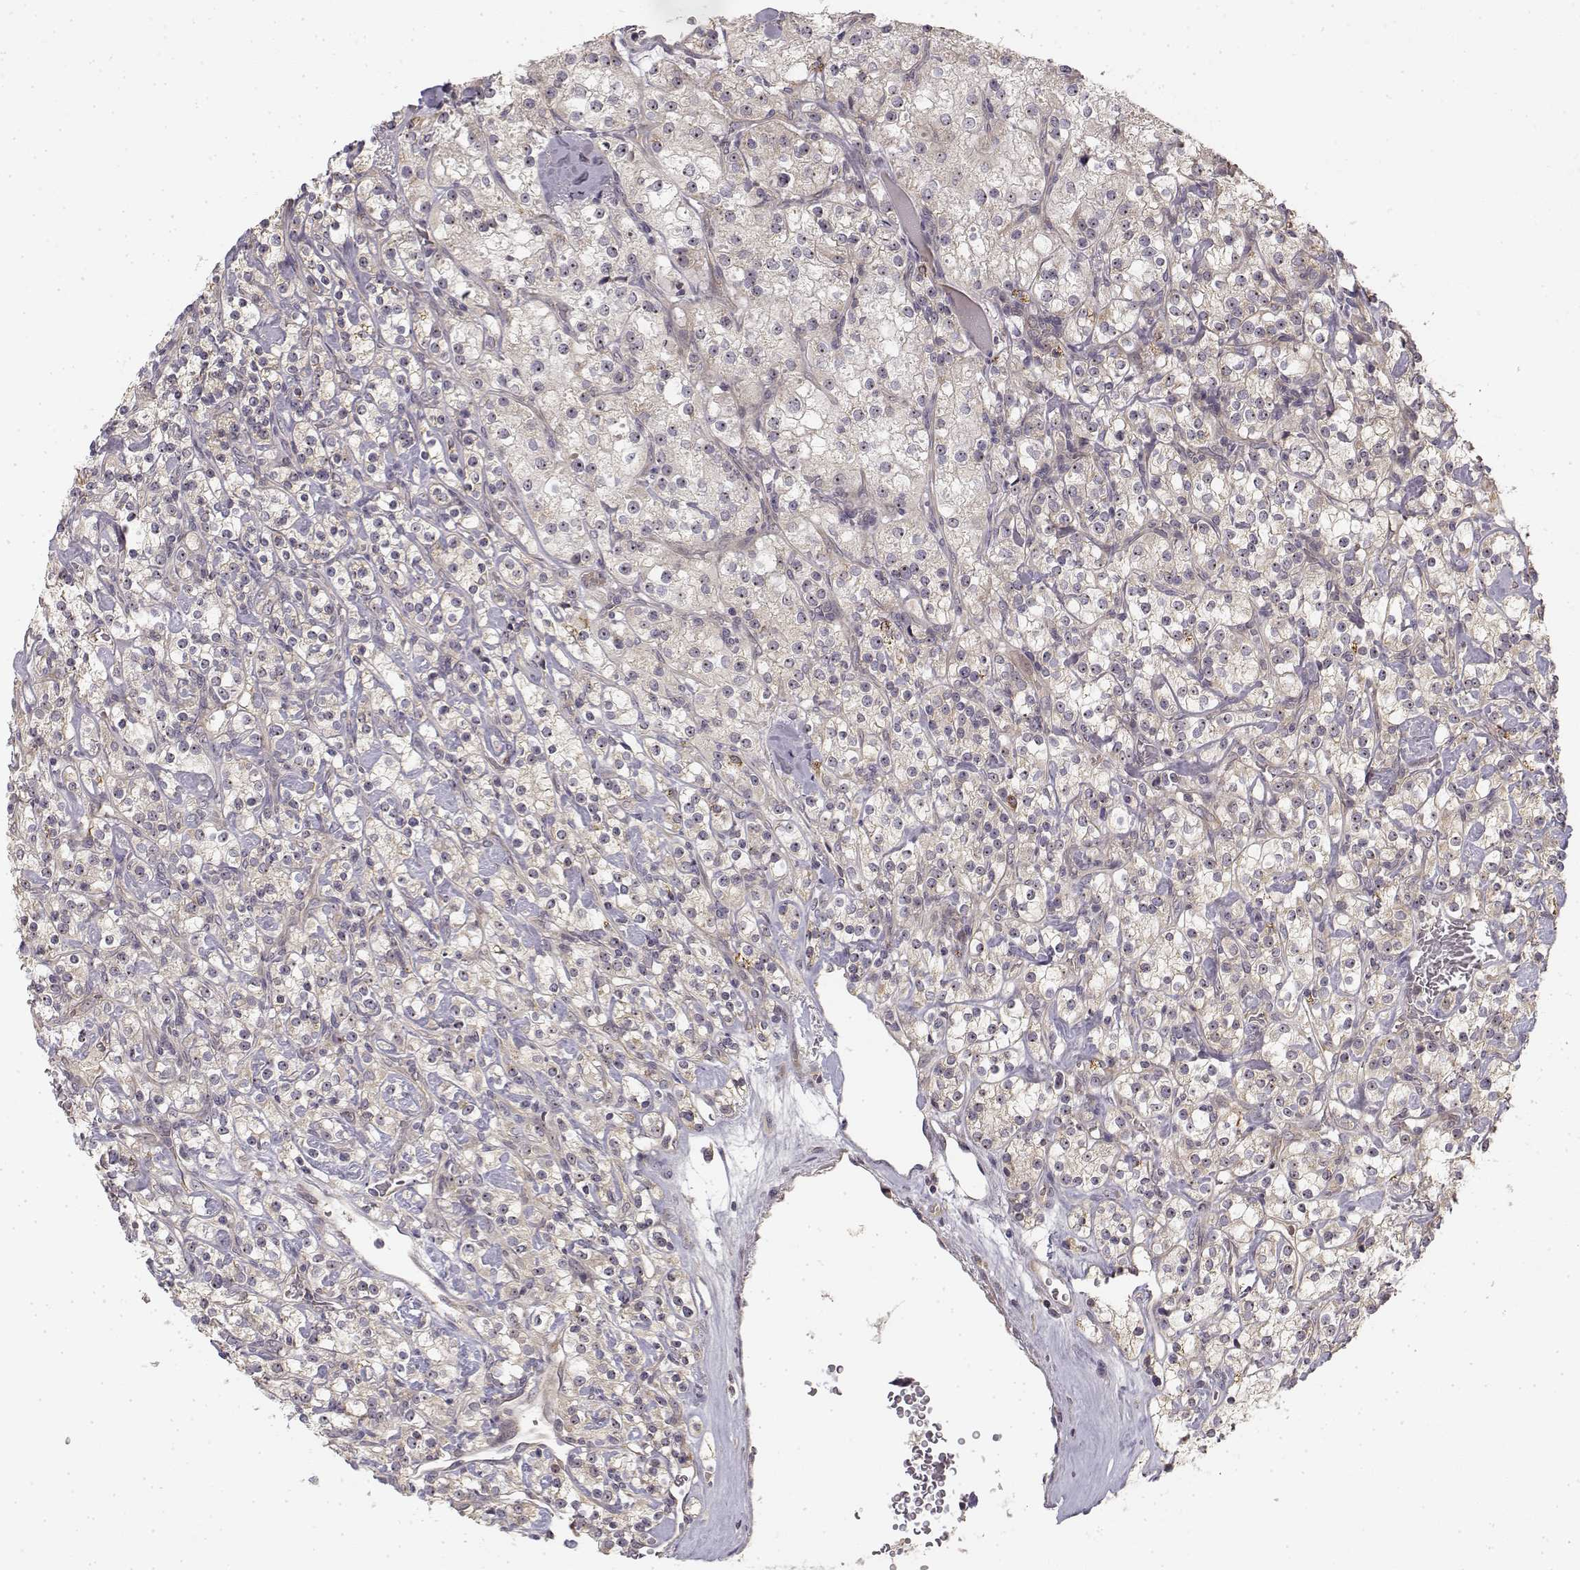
{"staining": {"intensity": "weak", "quantity": "25%-75%", "location": "cytoplasmic/membranous"}, "tissue": "renal cancer", "cell_type": "Tumor cells", "image_type": "cancer", "snomed": [{"axis": "morphology", "description": "Adenocarcinoma, NOS"}, {"axis": "topography", "description": "Kidney"}], "caption": "Immunohistochemistry (IHC) (DAB (3,3'-diaminobenzidine)) staining of adenocarcinoma (renal) displays weak cytoplasmic/membranous protein expression in approximately 25%-75% of tumor cells.", "gene": "MED12L", "patient": {"sex": "male", "age": 77}}